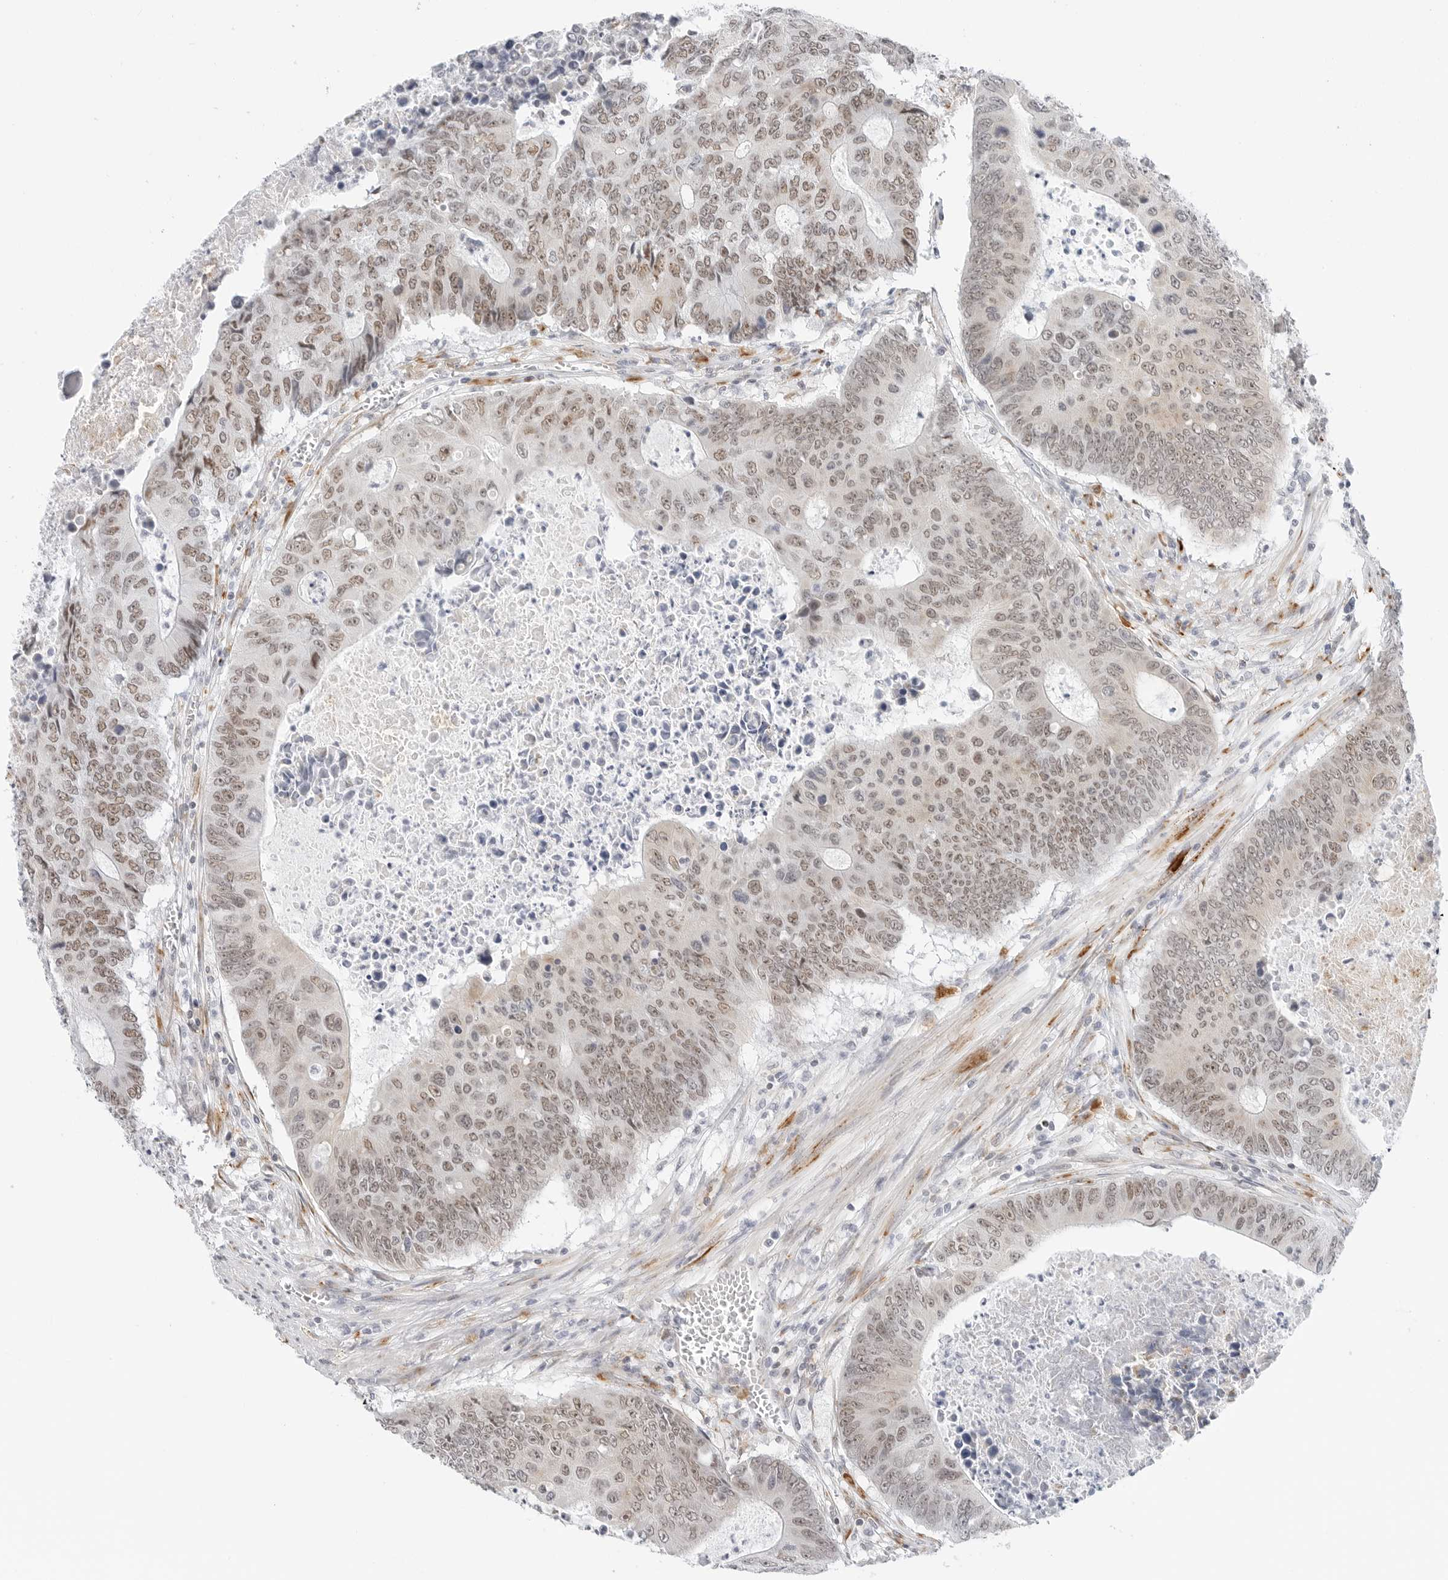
{"staining": {"intensity": "moderate", "quantity": ">75%", "location": "nuclear"}, "tissue": "colorectal cancer", "cell_type": "Tumor cells", "image_type": "cancer", "snomed": [{"axis": "morphology", "description": "Adenocarcinoma, NOS"}, {"axis": "topography", "description": "Colon"}], "caption": "A histopathology image showing moderate nuclear staining in about >75% of tumor cells in colorectal adenocarcinoma, as visualized by brown immunohistochemical staining.", "gene": "TSEN2", "patient": {"sex": "male", "age": 87}}